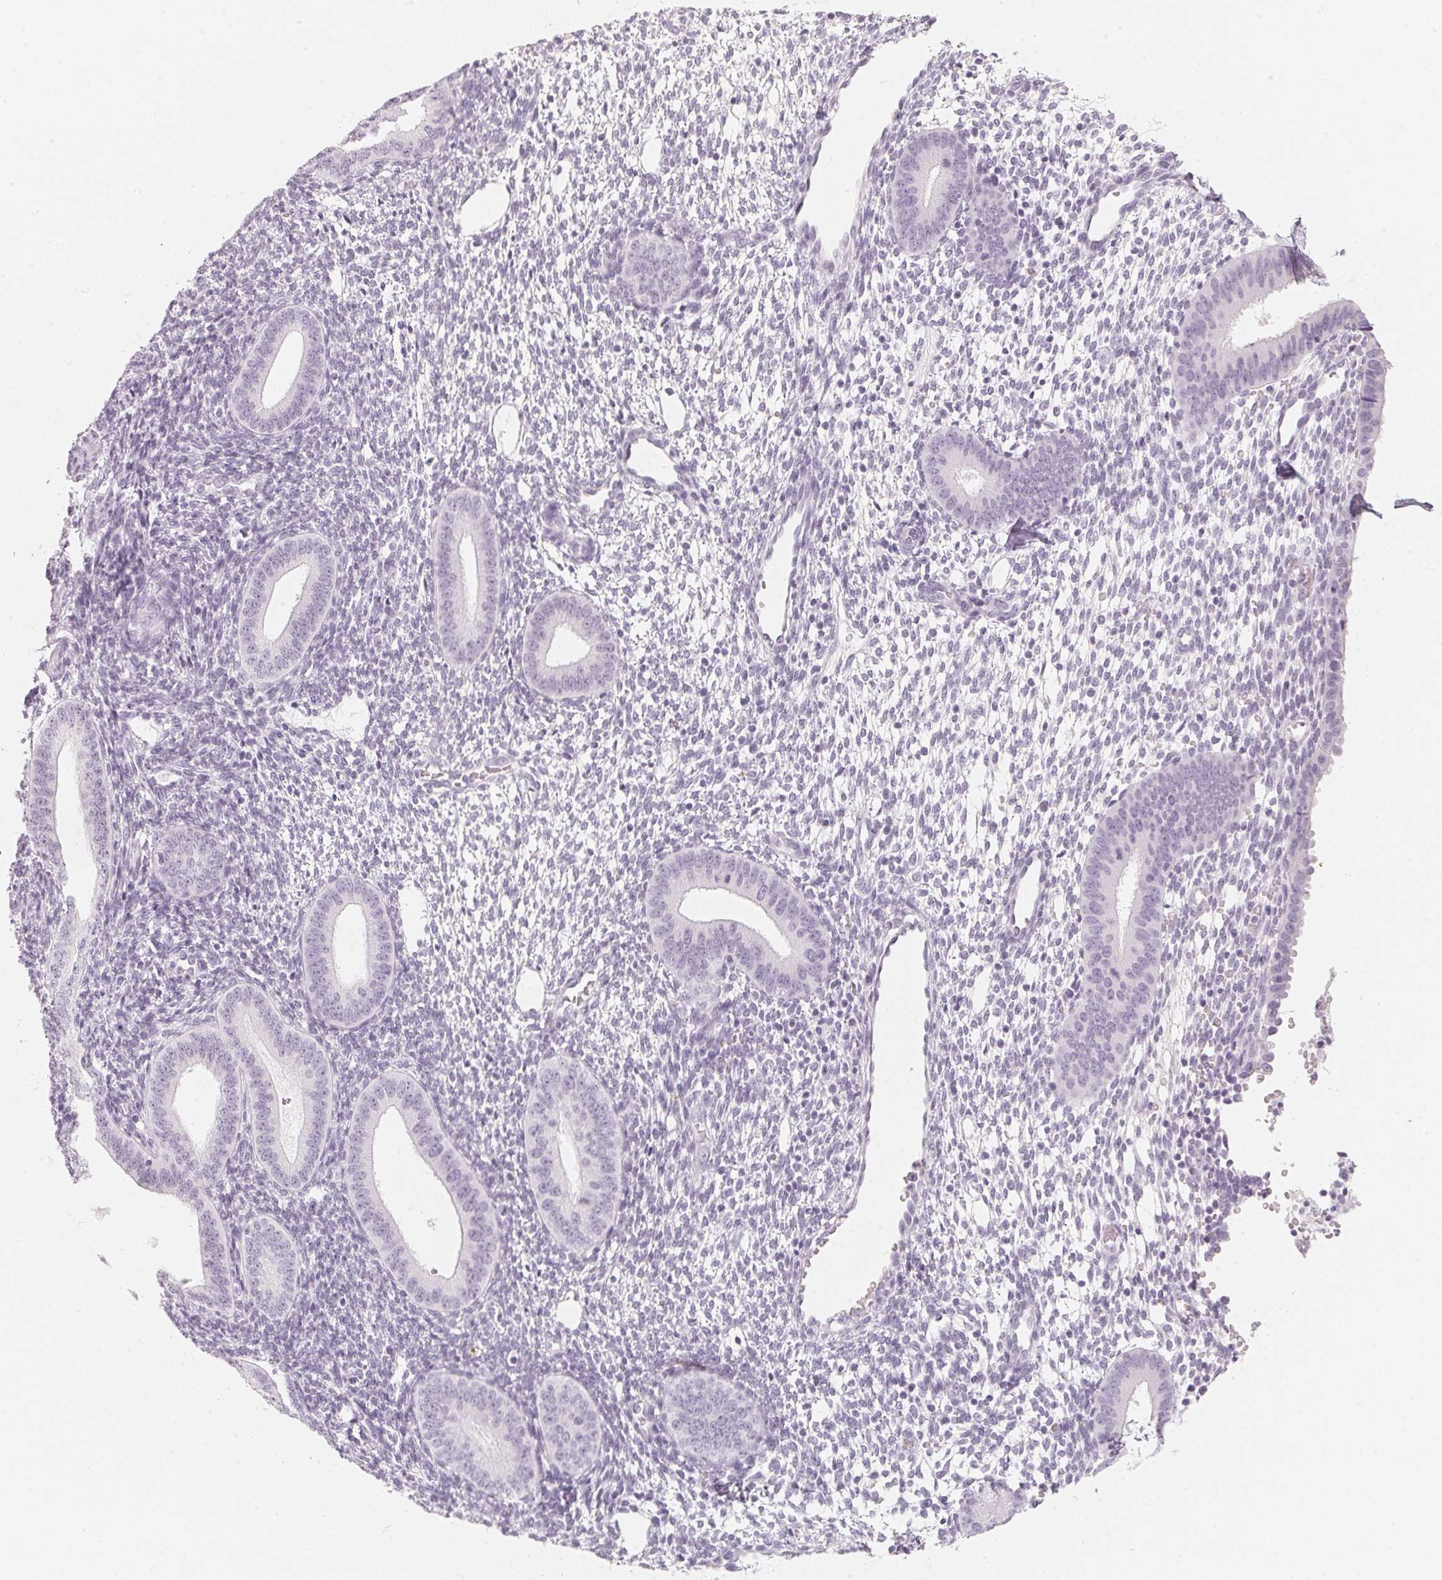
{"staining": {"intensity": "negative", "quantity": "none", "location": "none"}, "tissue": "endometrium", "cell_type": "Cells in endometrial stroma", "image_type": "normal", "snomed": [{"axis": "morphology", "description": "Normal tissue, NOS"}, {"axis": "topography", "description": "Endometrium"}], "caption": "This photomicrograph is of normal endometrium stained with IHC to label a protein in brown with the nuclei are counter-stained blue. There is no expression in cells in endometrial stroma.", "gene": "SLC22A8", "patient": {"sex": "female", "age": 40}}